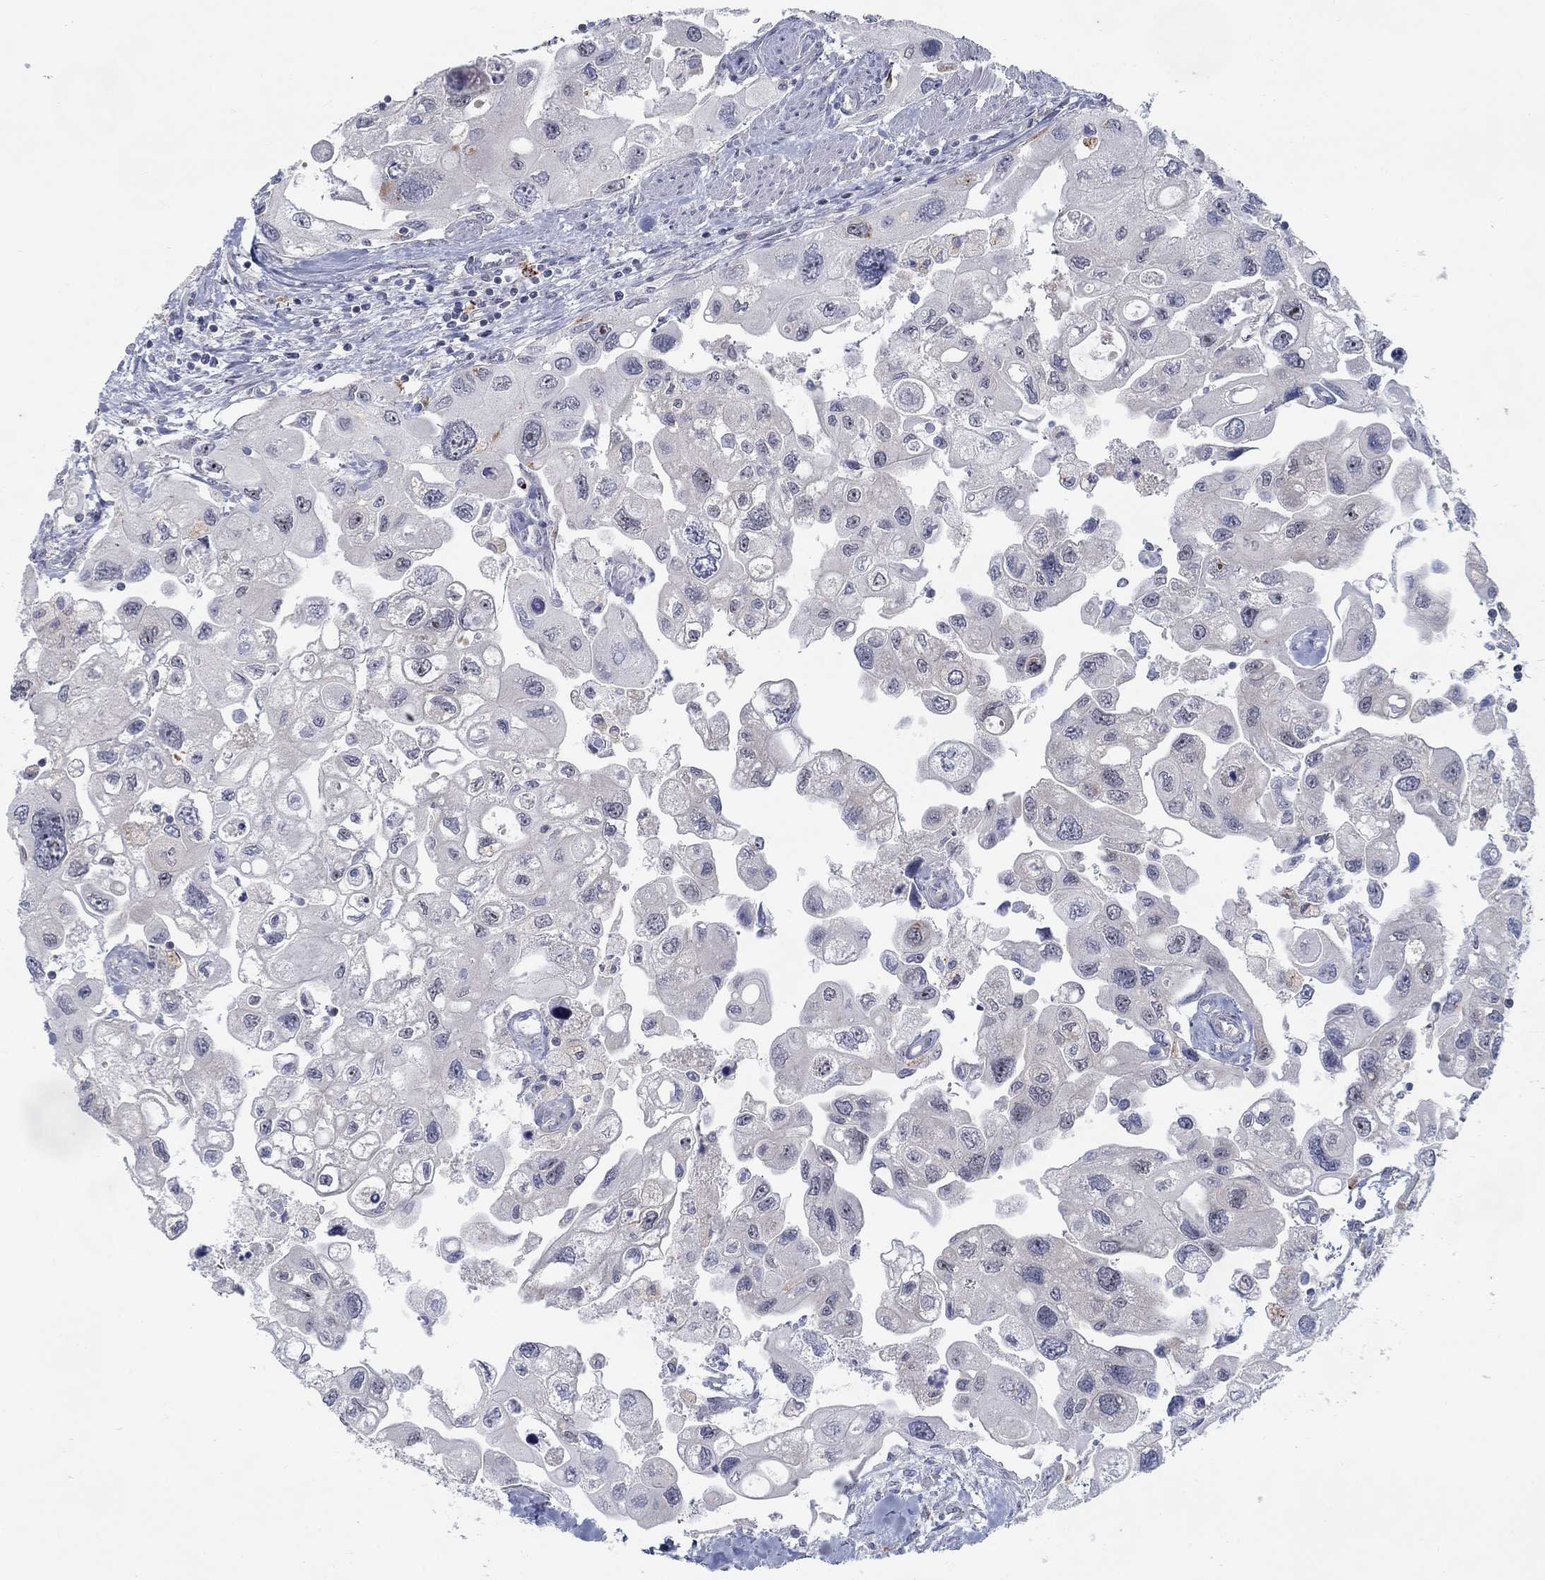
{"staining": {"intensity": "strong", "quantity": "<25%", "location": "nuclear"}, "tissue": "urothelial cancer", "cell_type": "Tumor cells", "image_type": "cancer", "snomed": [{"axis": "morphology", "description": "Urothelial carcinoma, High grade"}, {"axis": "topography", "description": "Urinary bladder"}], "caption": "Urothelial carcinoma (high-grade) stained with a brown dye shows strong nuclear positive expression in about <25% of tumor cells.", "gene": "MTSS2", "patient": {"sex": "male", "age": 59}}